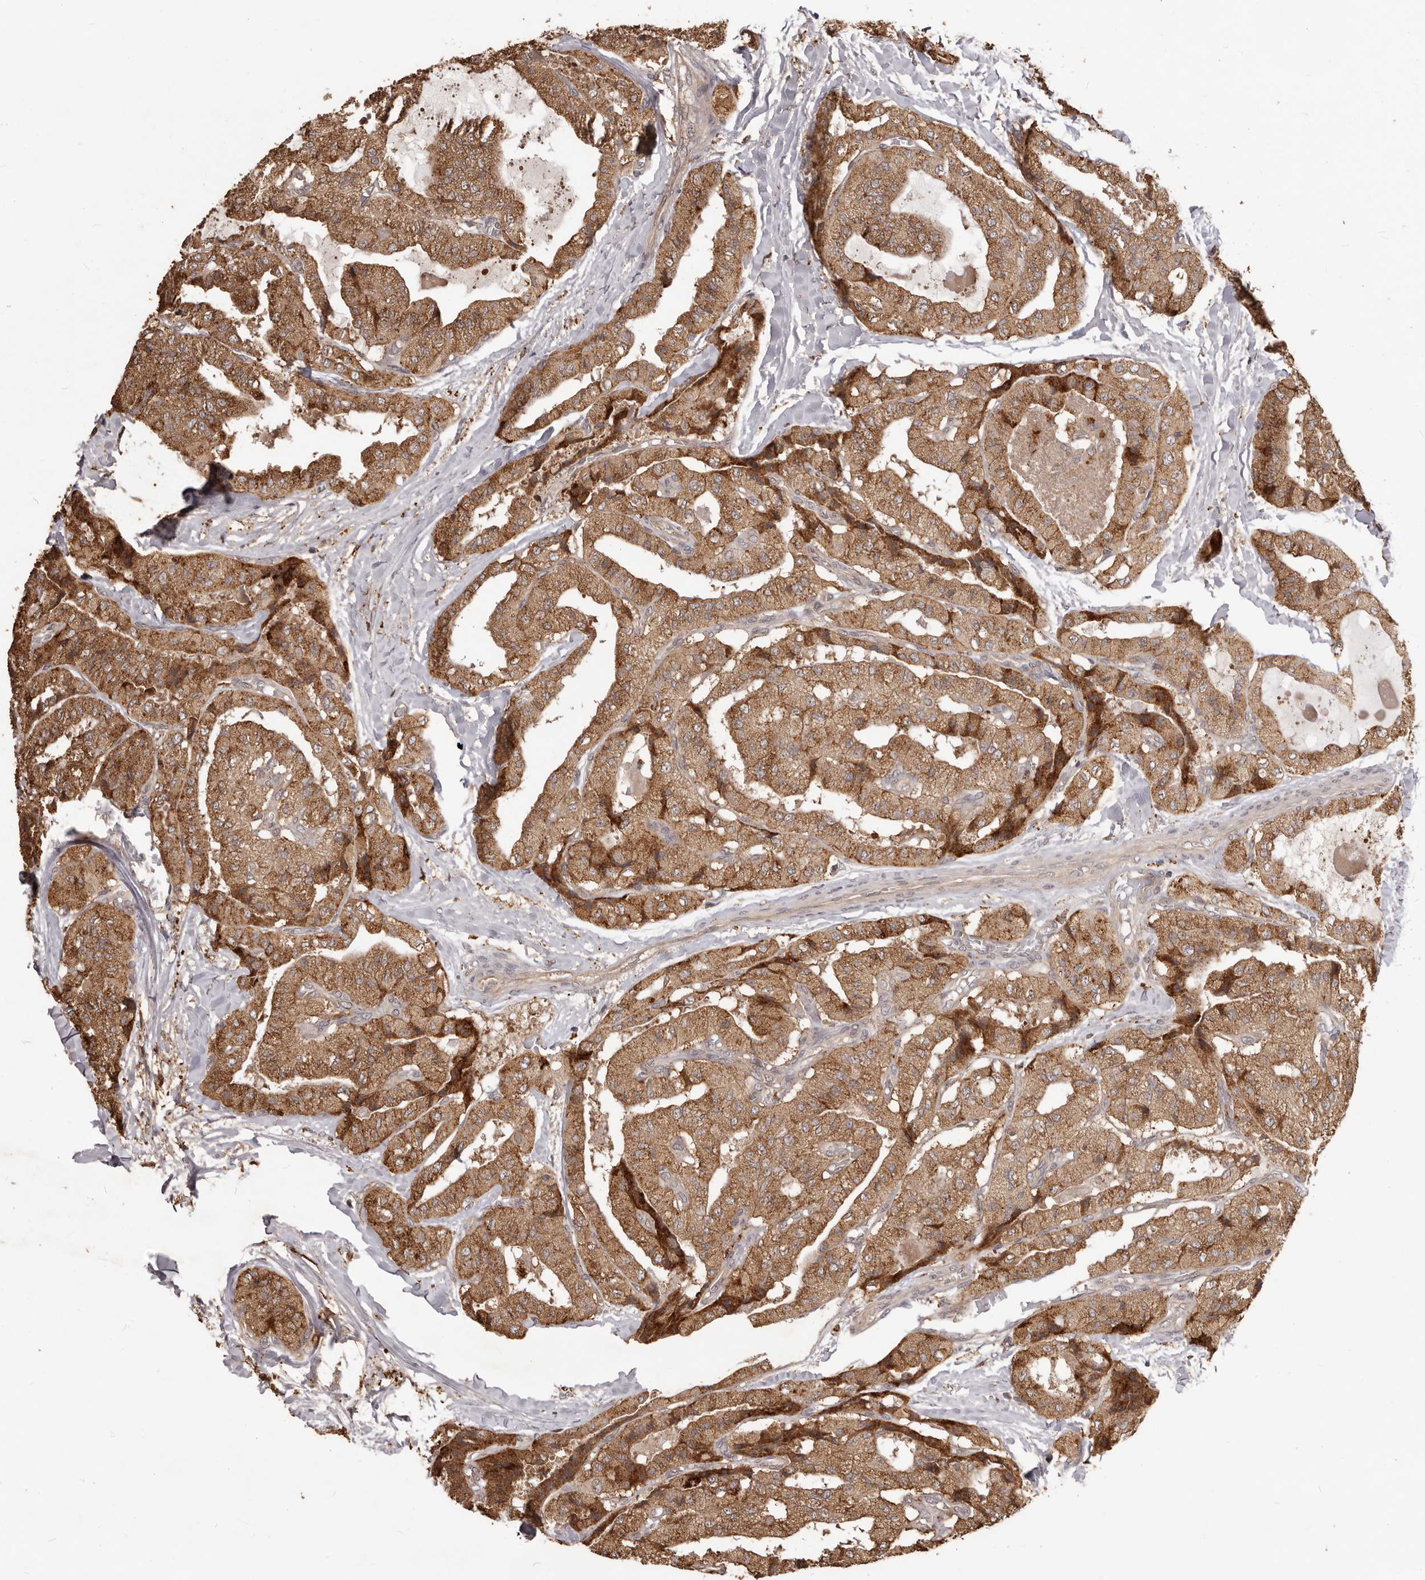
{"staining": {"intensity": "strong", "quantity": ">75%", "location": "cytoplasmic/membranous"}, "tissue": "thyroid cancer", "cell_type": "Tumor cells", "image_type": "cancer", "snomed": [{"axis": "morphology", "description": "Papillary adenocarcinoma, NOS"}, {"axis": "topography", "description": "Thyroid gland"}], "caption": "Thyroid papillary adenocarcinoma tissue exhibits strong cytoplasmic/membranous staining in approximately >75% of tumor cells, visualized by immunohistochemistry.", "gene": "MTO1", "patient": {"sex": "female", "age": 59}}